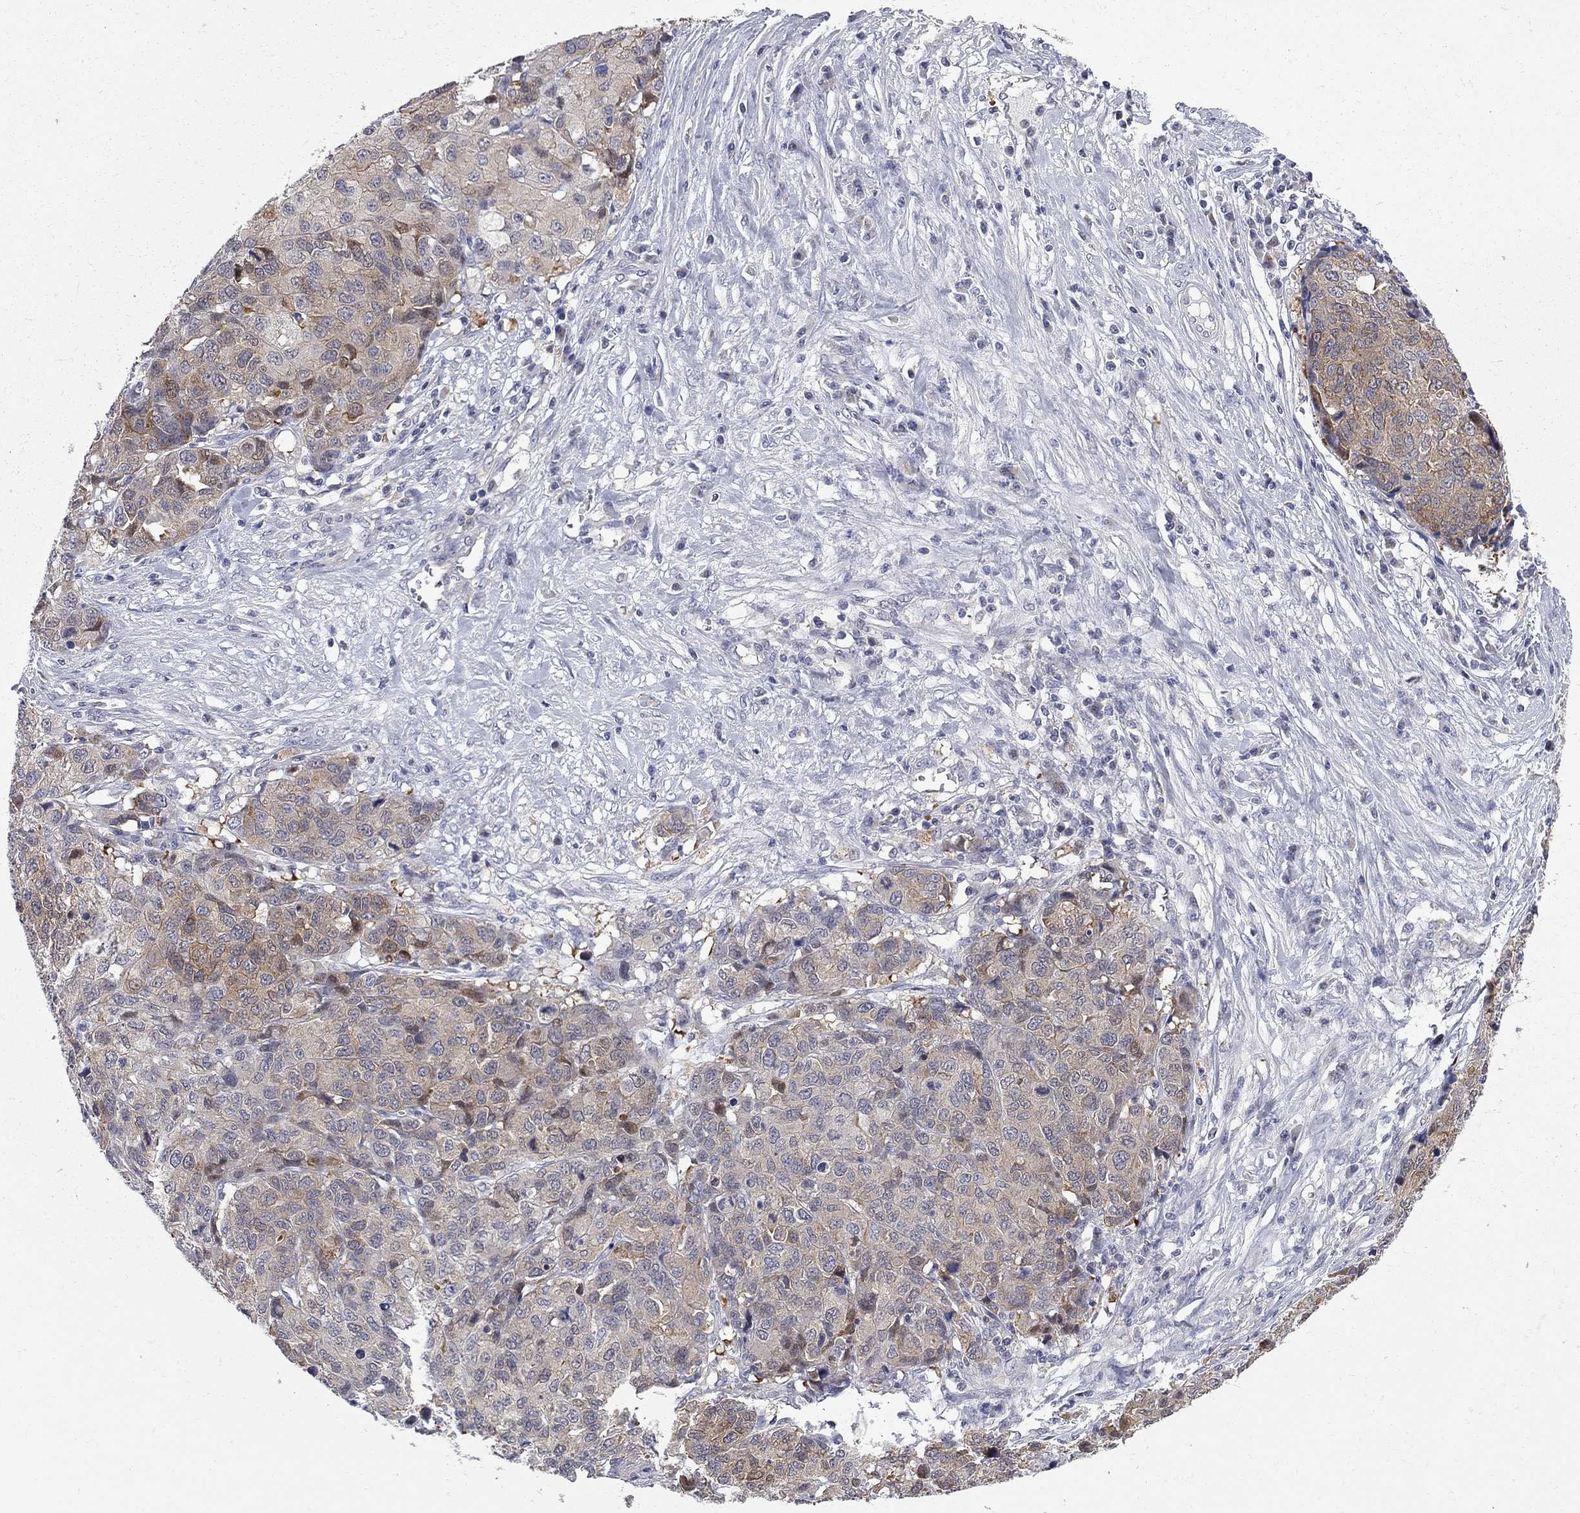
{"staining": {"intensity": "strong", "quantity": "<25%", "location": "cytoplasmic/membranous"}, "tissue": "ovarian cancer", "cell_type": "Tumor cells", "image_type": "cancer", "snomed": [{"axis": "morphology", "description": "Cystadenocarcinoma, serous, NOS"}, {"axis": "topography", "description": "Ovary"}], "caption": "An immunohistochemistry (IHC) micrograph of tumor tissue is shown. Protein staining in brown shows strong cytoplasmic/membranous positivity in ovarian cancer within tumor cells. (DAB (3,3'-diaminobenzidine) = brown stain, brightfield microscopy at high magnification).", "gene": "GALNT8", "patient": {"sex": "female", "age": 87}}